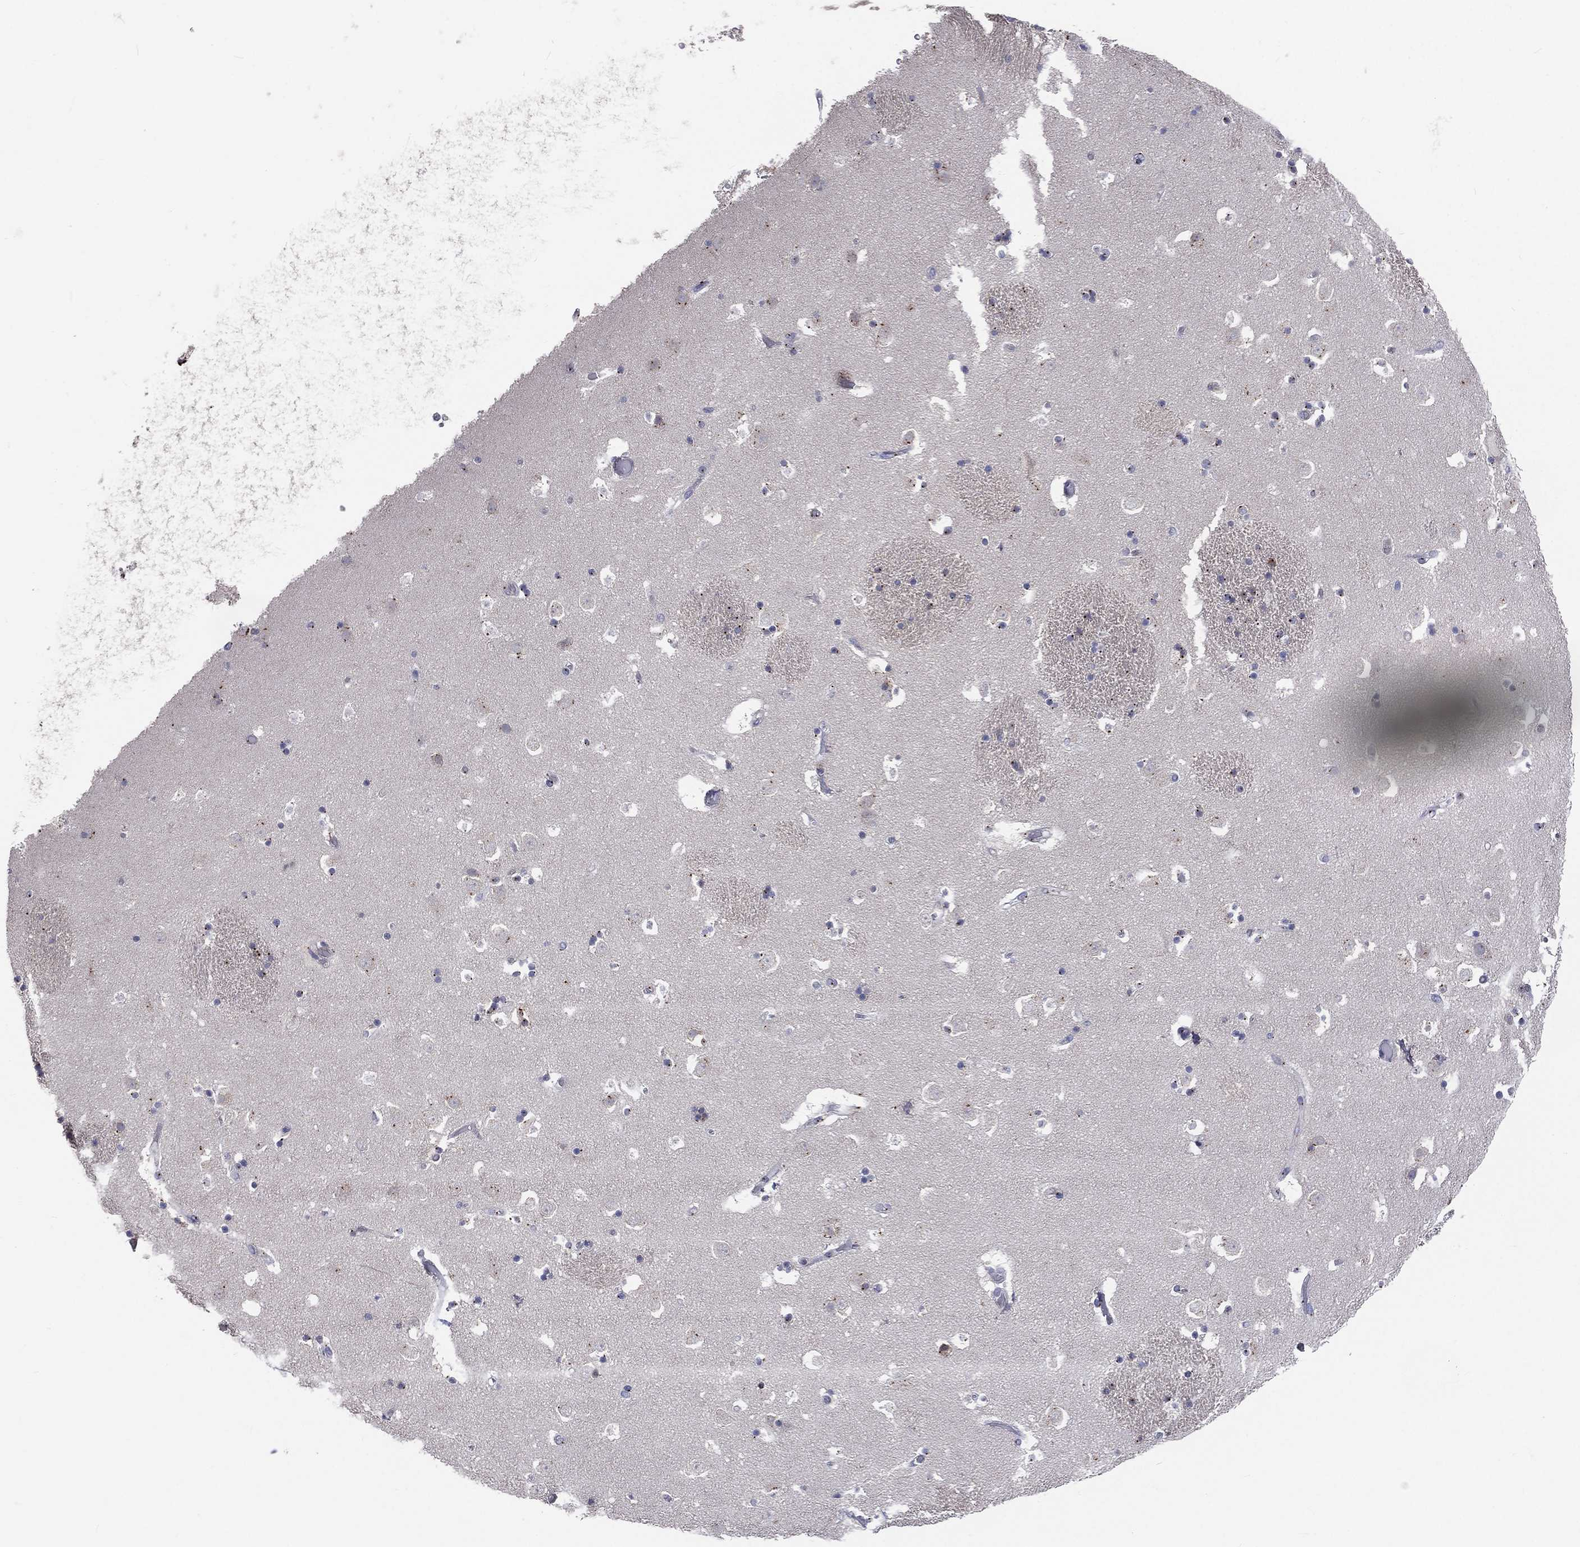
{"staining": {"intensity": "moderate", "quantity": "25%-75%", "location": "cytoplasmic/membranous"}, "tissue": "caudate", "cell_type": "Glial cells", "image_type": "normal", "snomed": [{"axis": "morphology", "description": "Normal tissue, NOS"}, {"axis": "topography", "description": "Lateral ventricle wall"}], "caption": "Immunohistochemistry (IHC) histopathology image of normal human caudate stained for a protein (brown), which demonstrates medium levels of moderate cytoplasmic/membranous staining in about 25%-75% of glial cells.", "gene": "CROCC", "patient": {"sex": "female", "age": 42}}